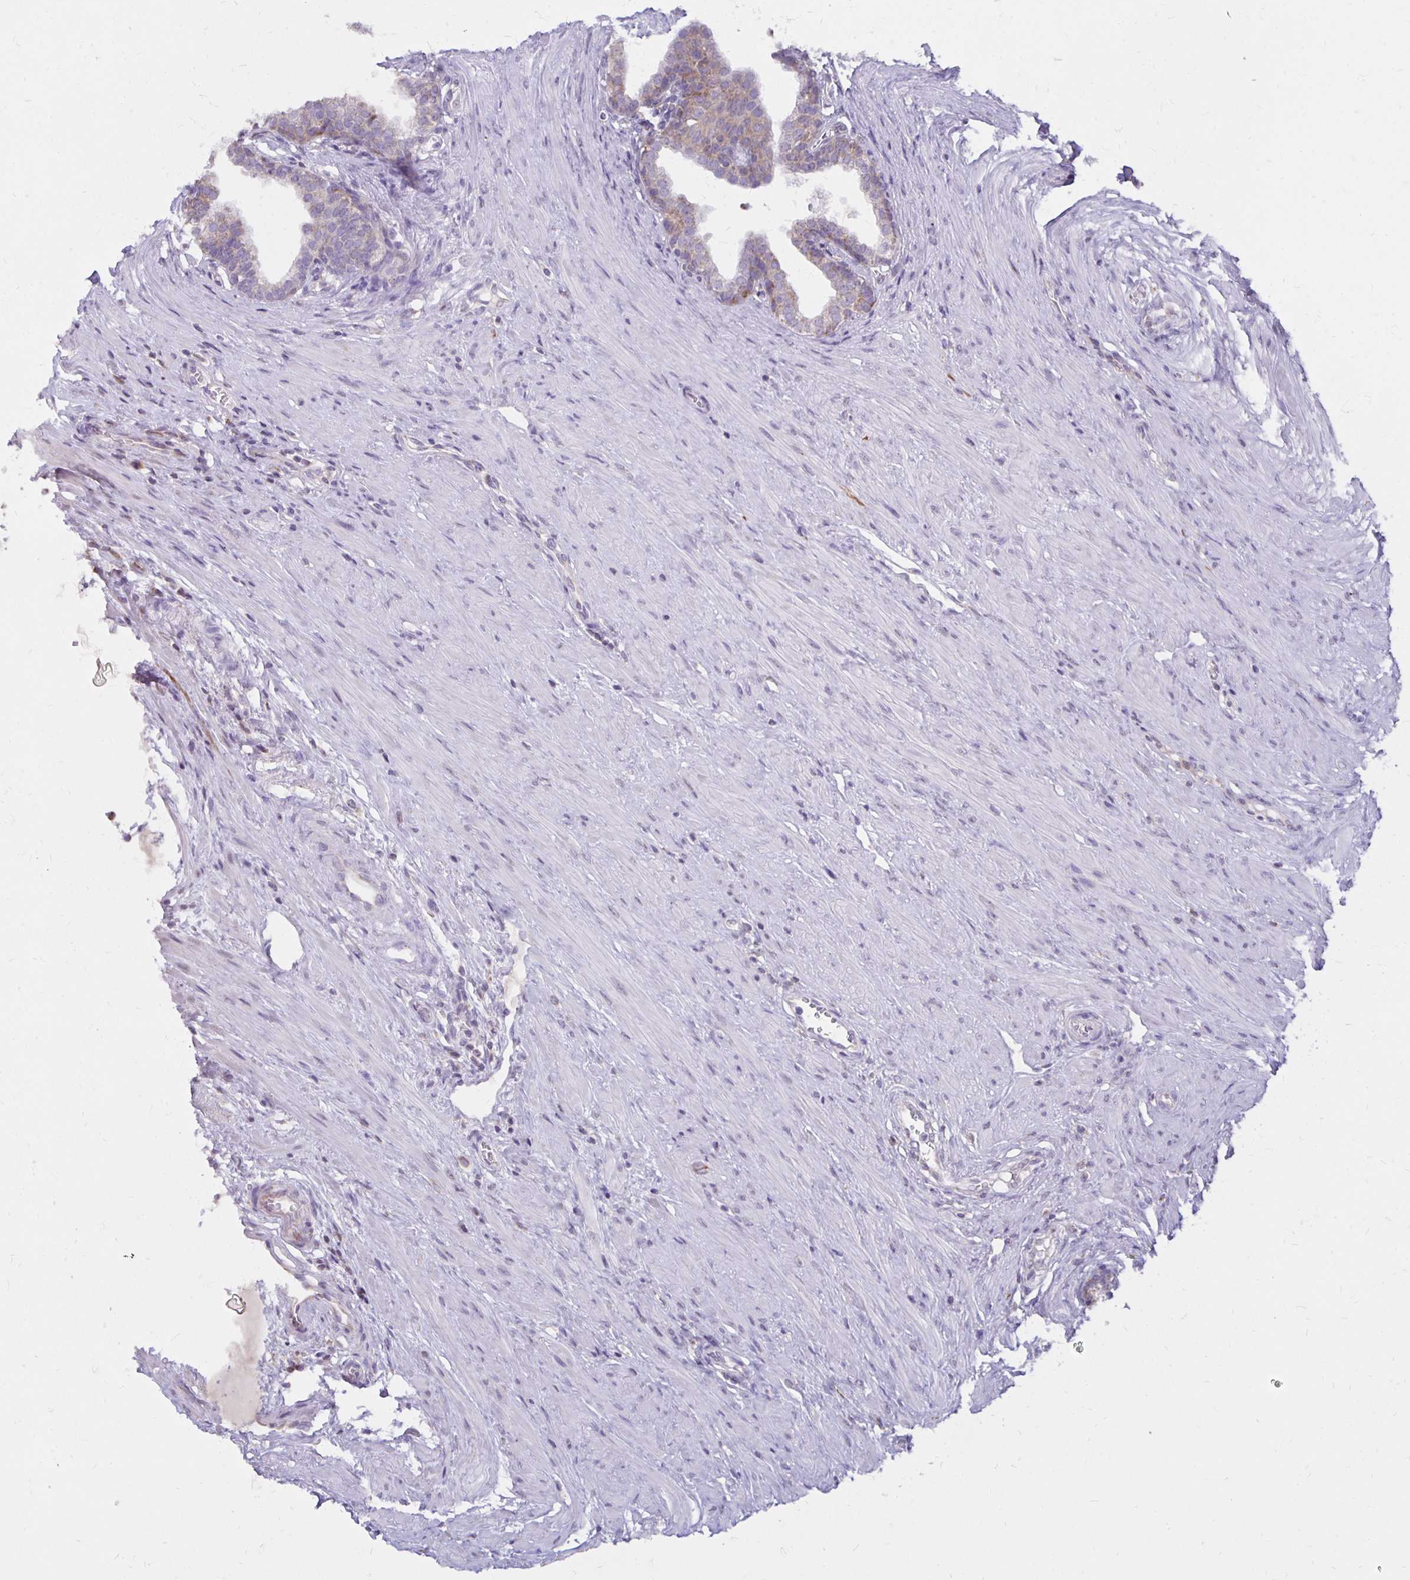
{"staining": {"intensity": "moderate", "quantity": "<25%", "location": "cytoplasmic/membranous"}, "tissue": "prostate", "cell_type": "Glandular cells", "image_type": "normal", "snomed": [{"axis": "morphology", "description": "Normal tissue, NOS"}, {"axis": "topography", "description": "Prostate"}, {"axis": "topography", "description": "Peripheral nerve tissue"}], "caption": "The micrograph exhibits staining of normal prostate, revealing moderate cytoplasmic/membranous protein expression (brown color) within glandular cells.", "gene": "IER3", "patient": {"sex": "male", "age": 55}}